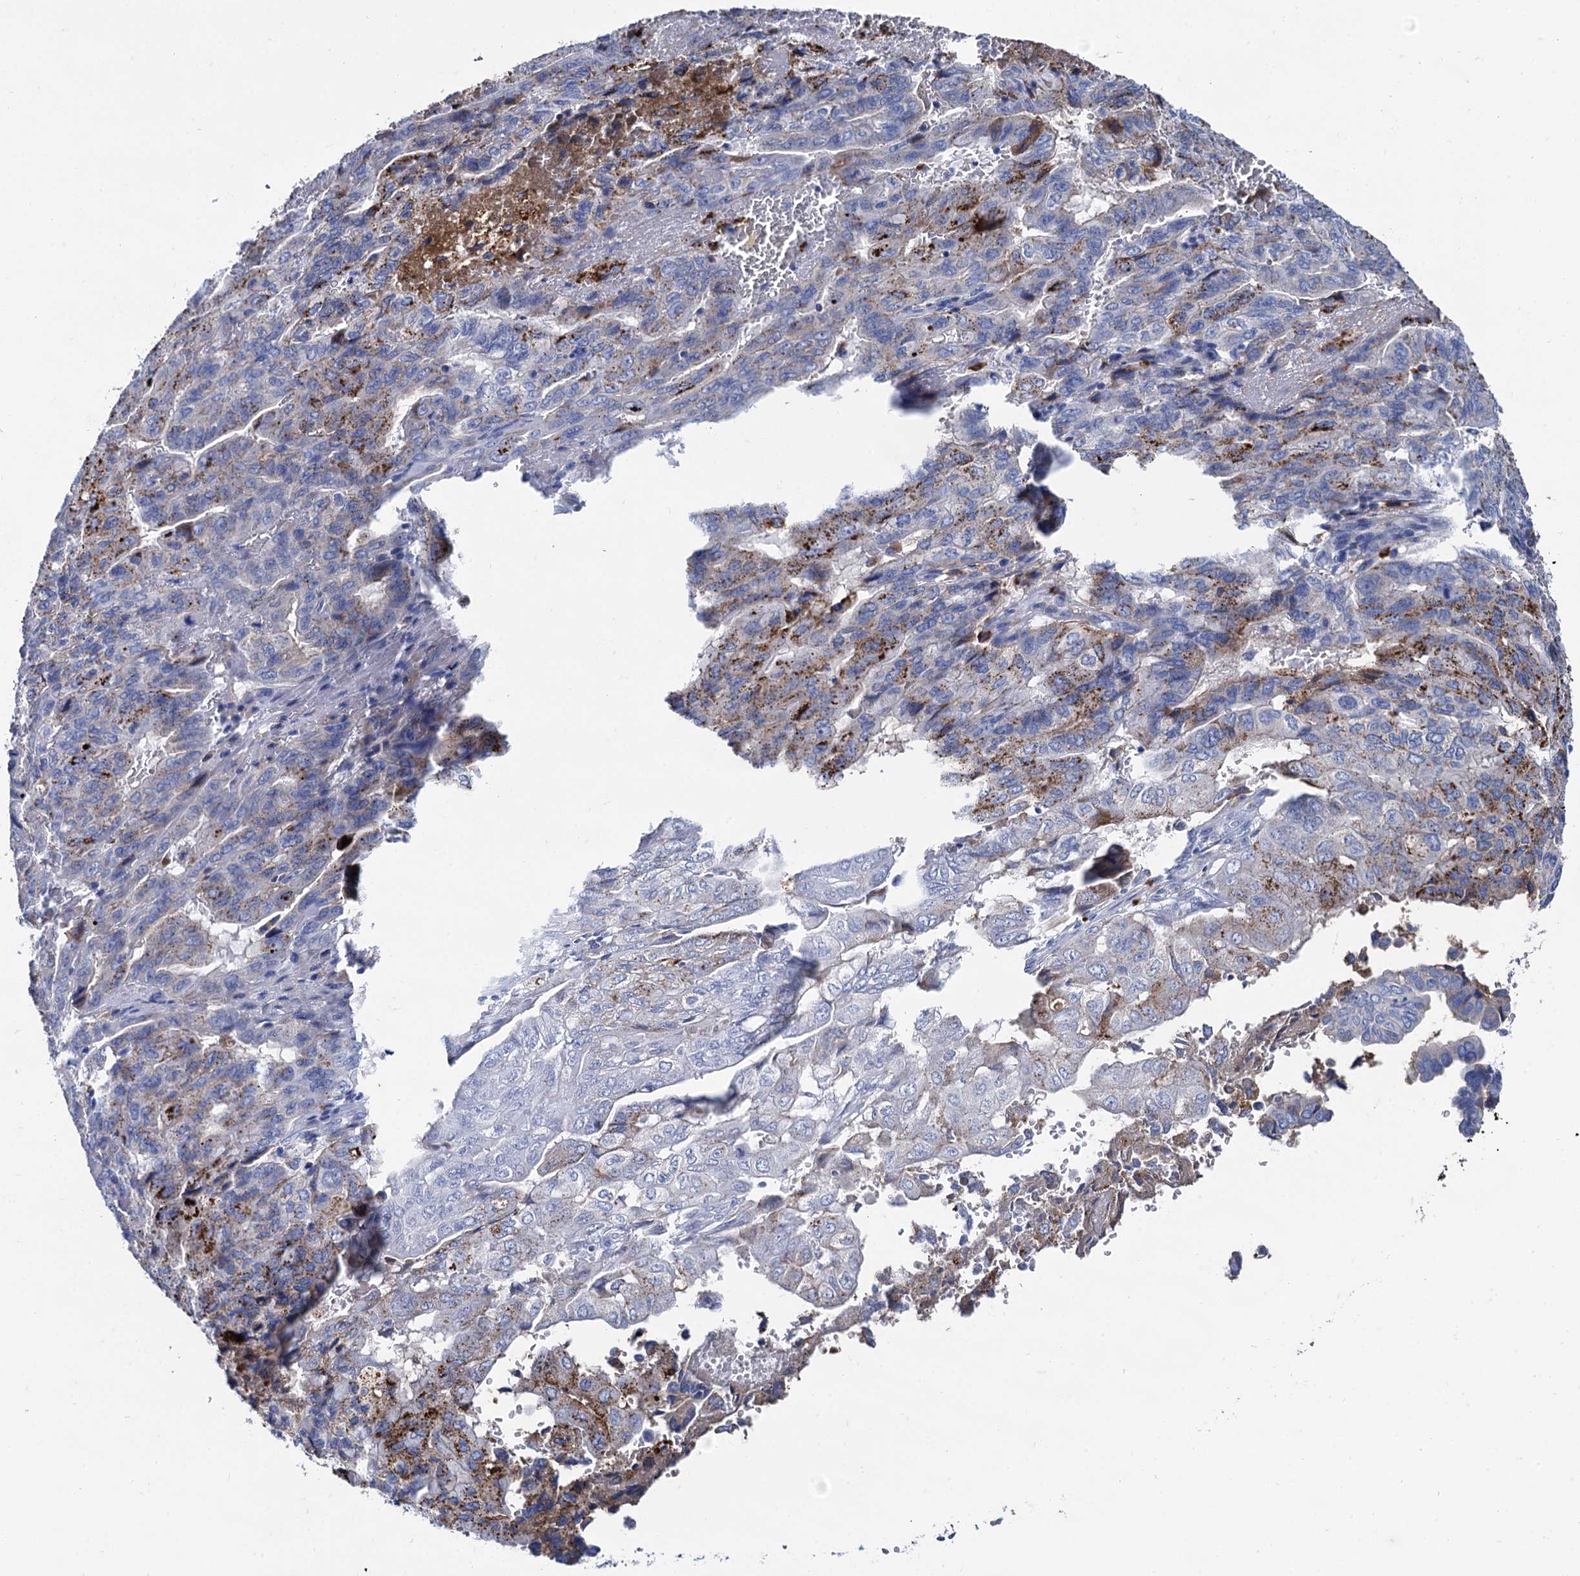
{"staining": {"intensity": "moderate", "quantity": "25%-75%", "location": "cytoplasmic/membranous"}, "tissue": "pancreatic cancer", "cell_type": "Tumor cells", "image_type": "cancer", "snomed": [{"axis": "morphology", "description": "Adenocarcinoma, NOS"}, {"axis": "topography", "description": "Pancreas"}], "caption": "Immunohistochemistry (IHC) of adenocarcinoma (pancreatic) shows medium levels of moderate cytoplasmic/membranous positivity in approximately 25%-75% of tumor cells.", "gene": "APOD", "patient": {"sex": "male", "age": 51}}